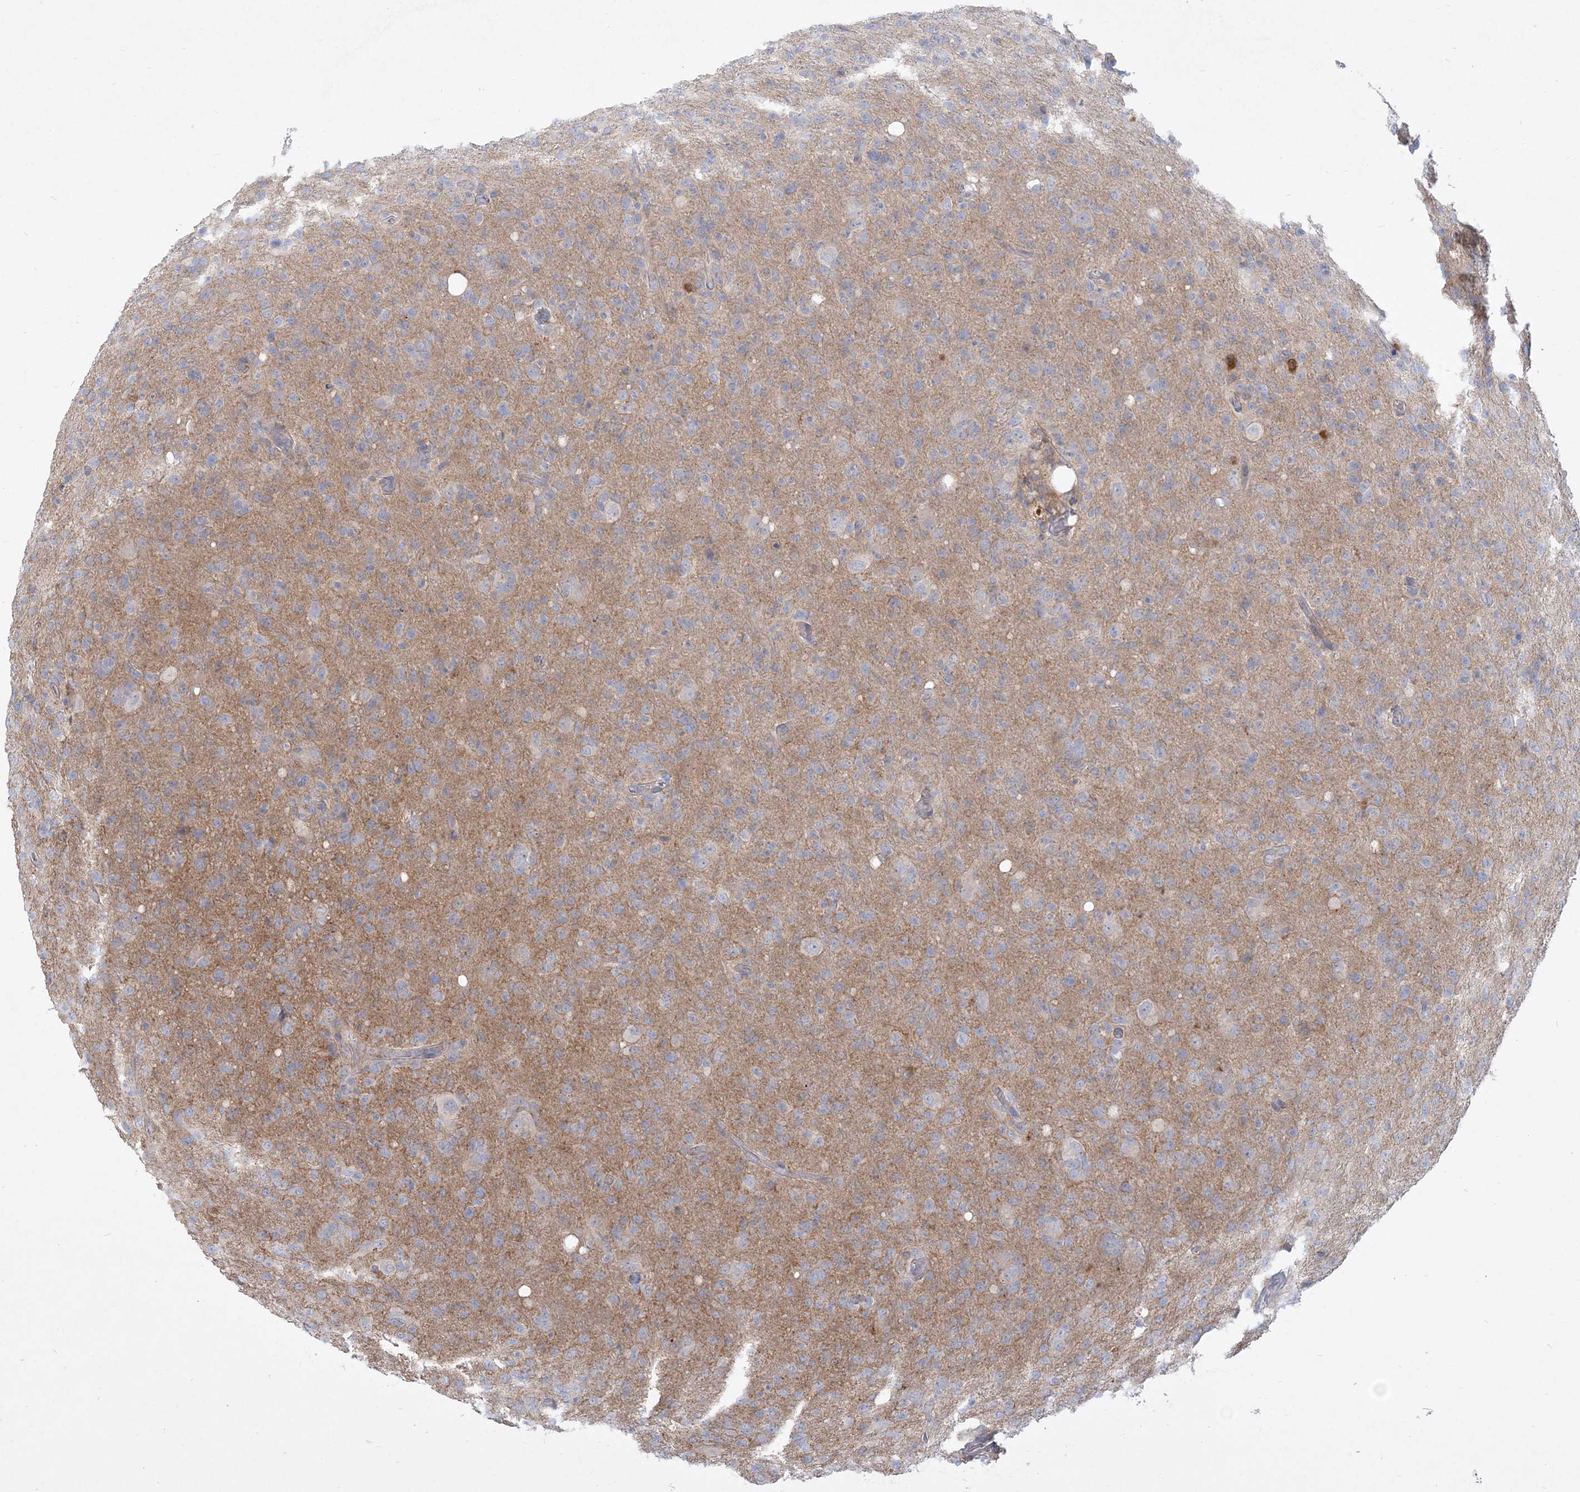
{"staining": {"intensity": "negative", "quantity": "none", "location": "none"}, "tissue": "glioma", "cell_type": "Tumor cells", "image_type": "cancer", "snomed": [{"axis": "morphology", "description": "Glioma, malignant, High grade"}, {"axis": "topography", "description": "Brain"}], "caption": "Image shows no protein expression in tumor cells of malignant glioma (high-grade) tissue.", "gene": "GMPPA", "patient": {"sex": "female", "age": 57}}